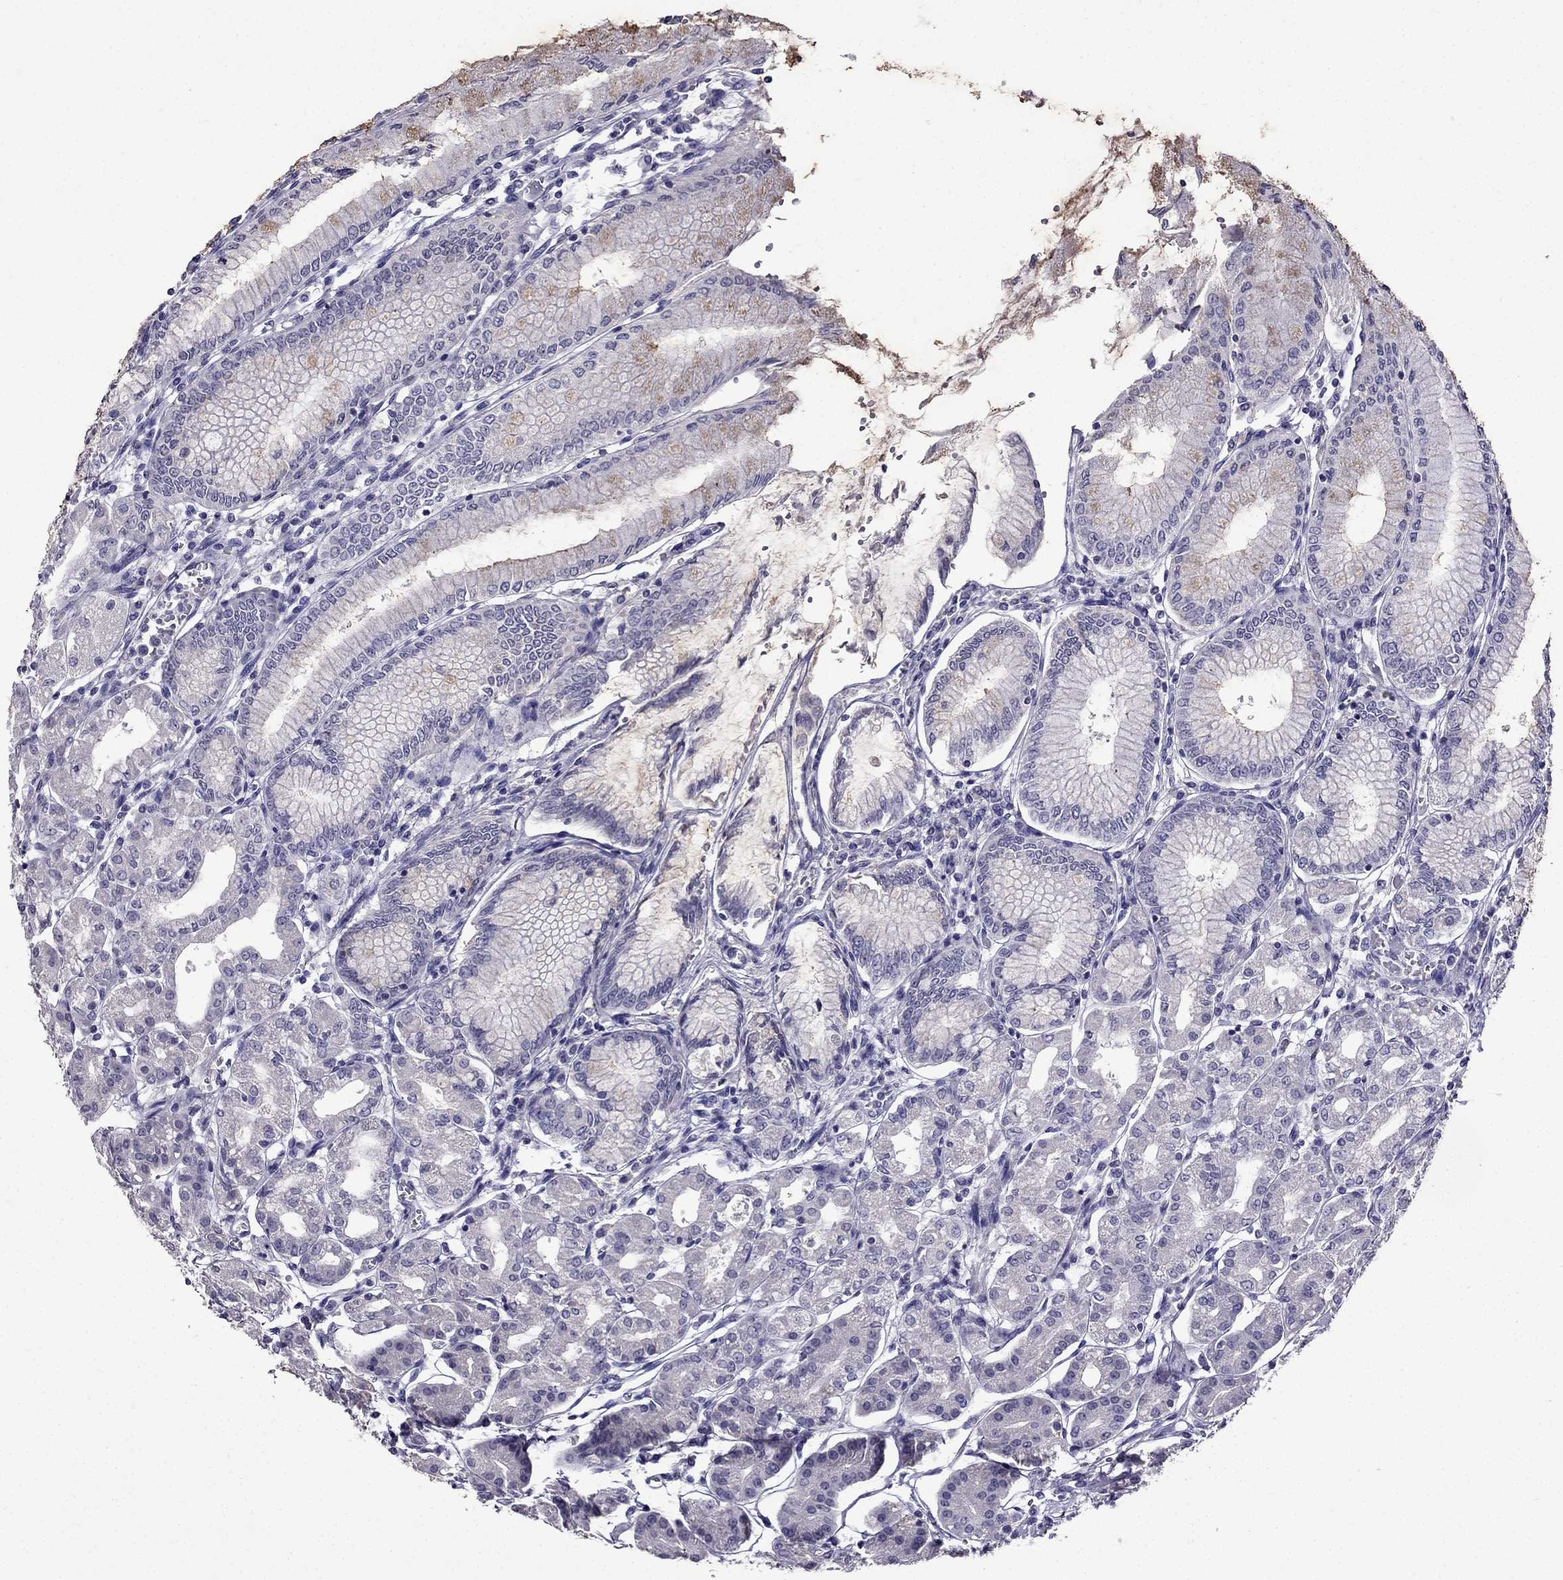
{"staining": {"intensity": "negative", "quantity": "none", "location": "none"}, "tissue": "stomach", "cell_type": "Glandular cells", "image_type": "normal", "snomed": [{"axis": "morphology", "description": "Normal tissue, NOS"}, {"axis": "topography", "description": "Skeletal muscle"}, {"axis": "topography", "description": "Stomach"}], "caption": "An immunohistochemistry (IHC) histopathology image of unremarkable stomach is shown. There is no staining in glandular cells of stomach.", "gene": "DNAH17", "patient": {"sex": "female", "age": 57}}